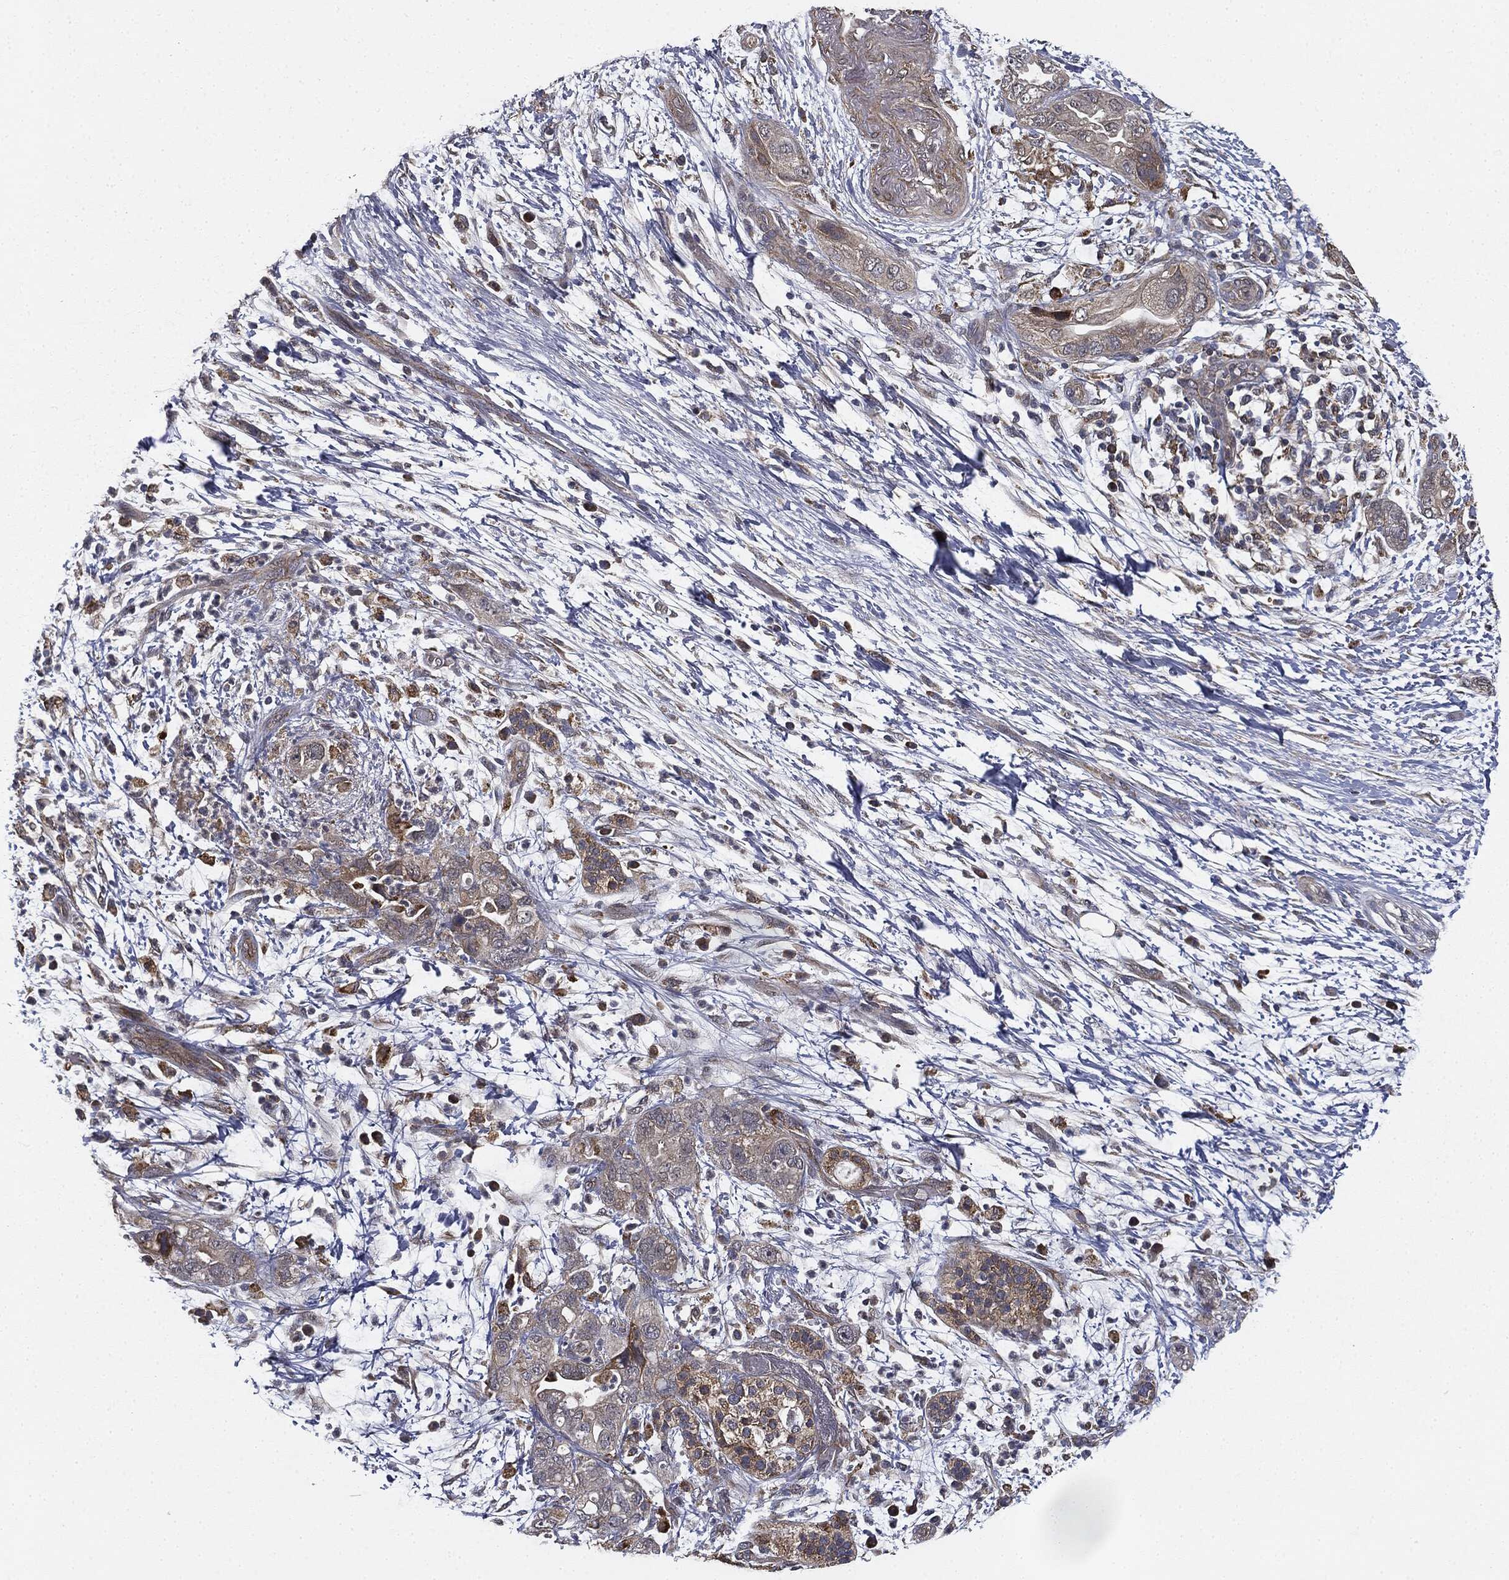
{"staining": {"intensity": "negative", "quantity": "none", "location": "none"}, "tissue": "pancreatic cancer", "cell_type": "Tumor cells", "image_type": "cancer", "snomed": [{"axis": "morphology", "description": "Adenocarcinoma, NOS"}, {"axis": "topography", "description": "Pancreas"}], "caption": "An immunohistochemistry (IHC) photomicrograph of pancreatic adenocarcinoma is shown. There is no staining in tumor cells of pancreatic adenocarcinoma.", "gene": "MIER2", "patient": {"sex": "female", "age": 72}}